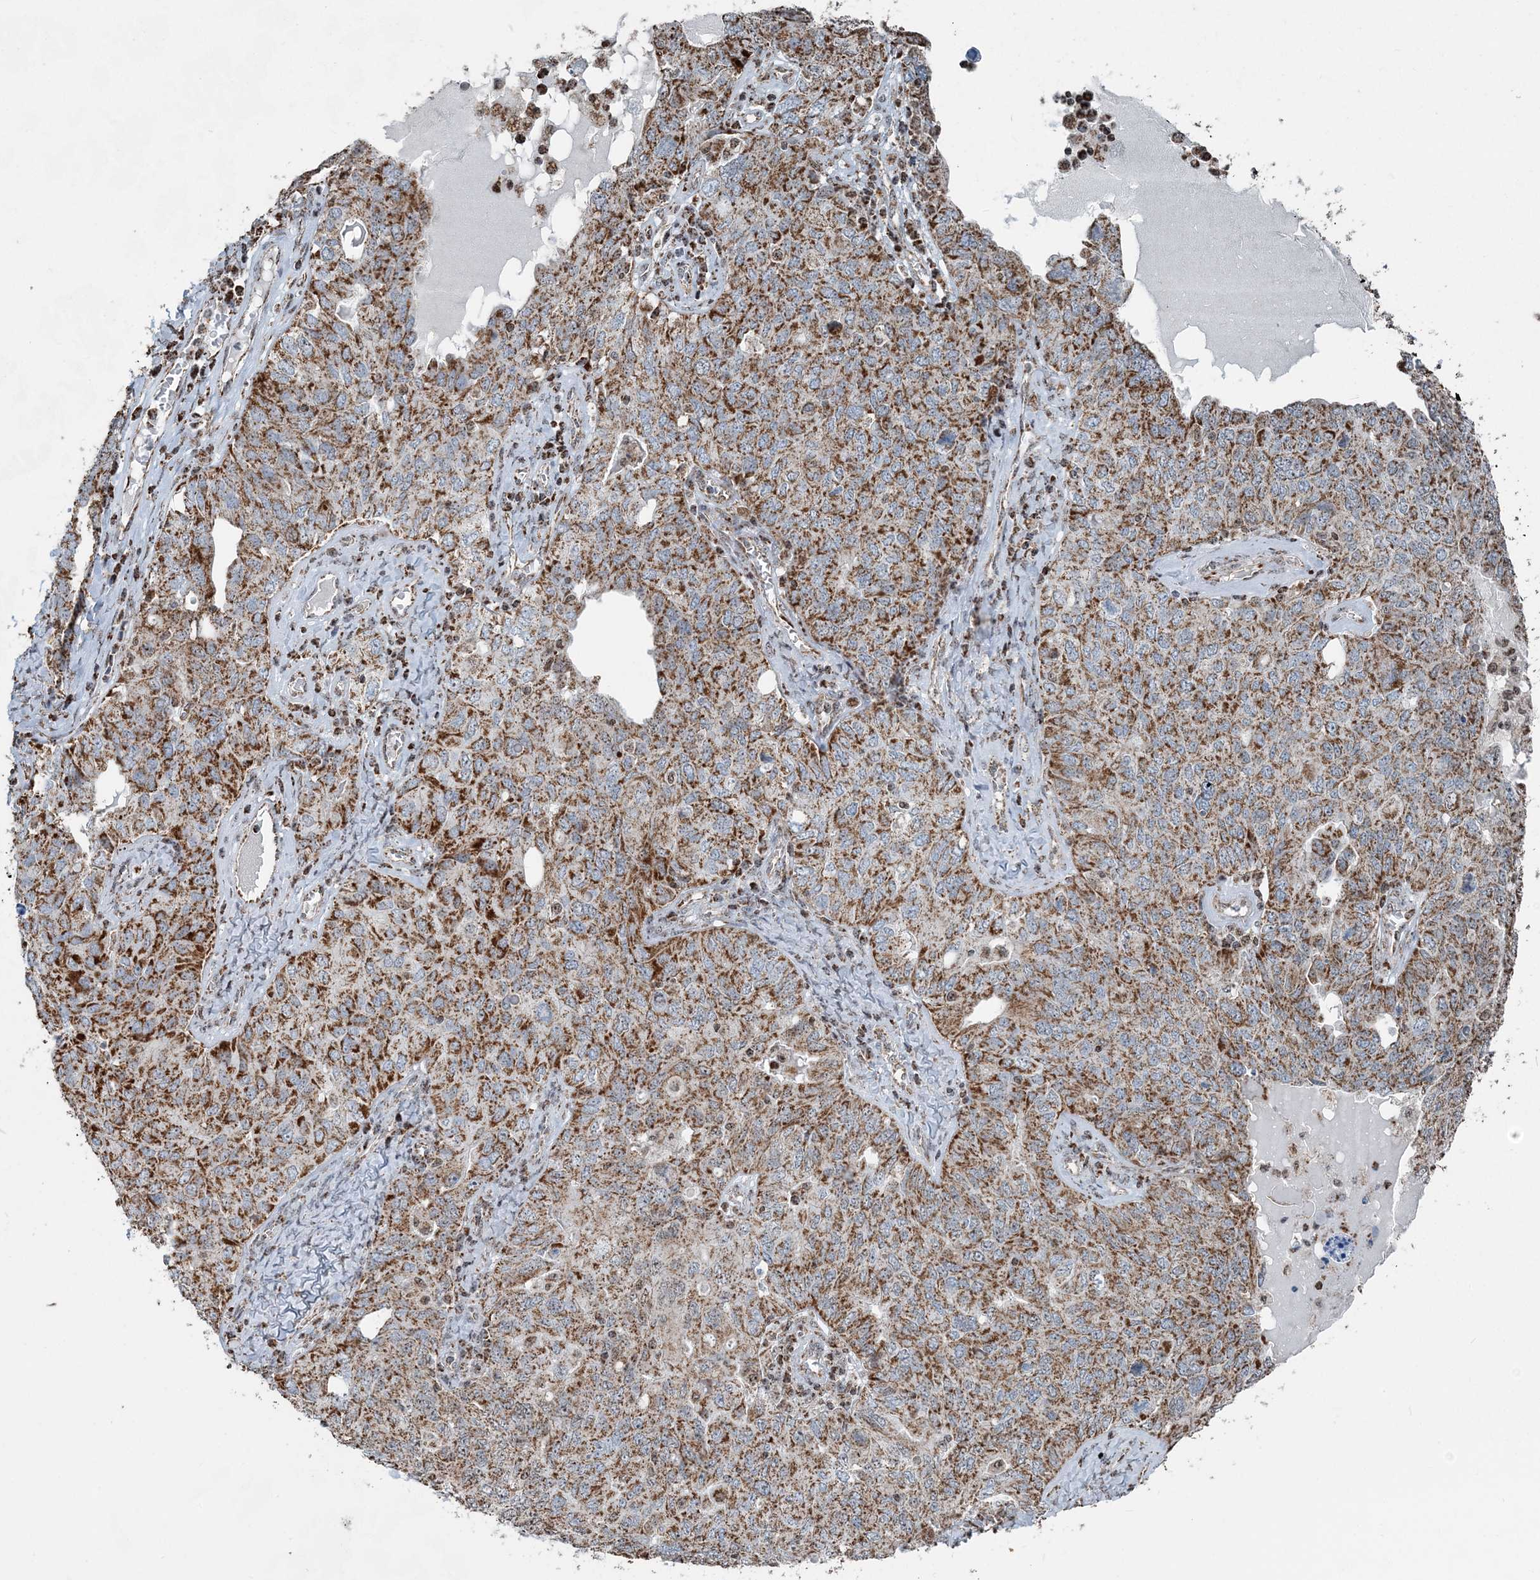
{"staining": {"intensity": "strong", "quantity": ">75%", "location": "cytoplasmic/membranous"}, "tissue": "ovarian cancer", "cell_type": "Tumor cells", "image_type": "cancer", "snomed": [{"axis": "morphology", "description": "Carcinoma, endometroid"}, {"axis": "topography", "description": "Ovary"}], "caption": "Immunohistochemical staining of human endometroid carcinoma (ovarian) displays strong cytoplasmic/membranous protein expression in about >75% of tumor cells.", "gene": "SUCLG1", "patient": {"sex": "female", "age": 62}}